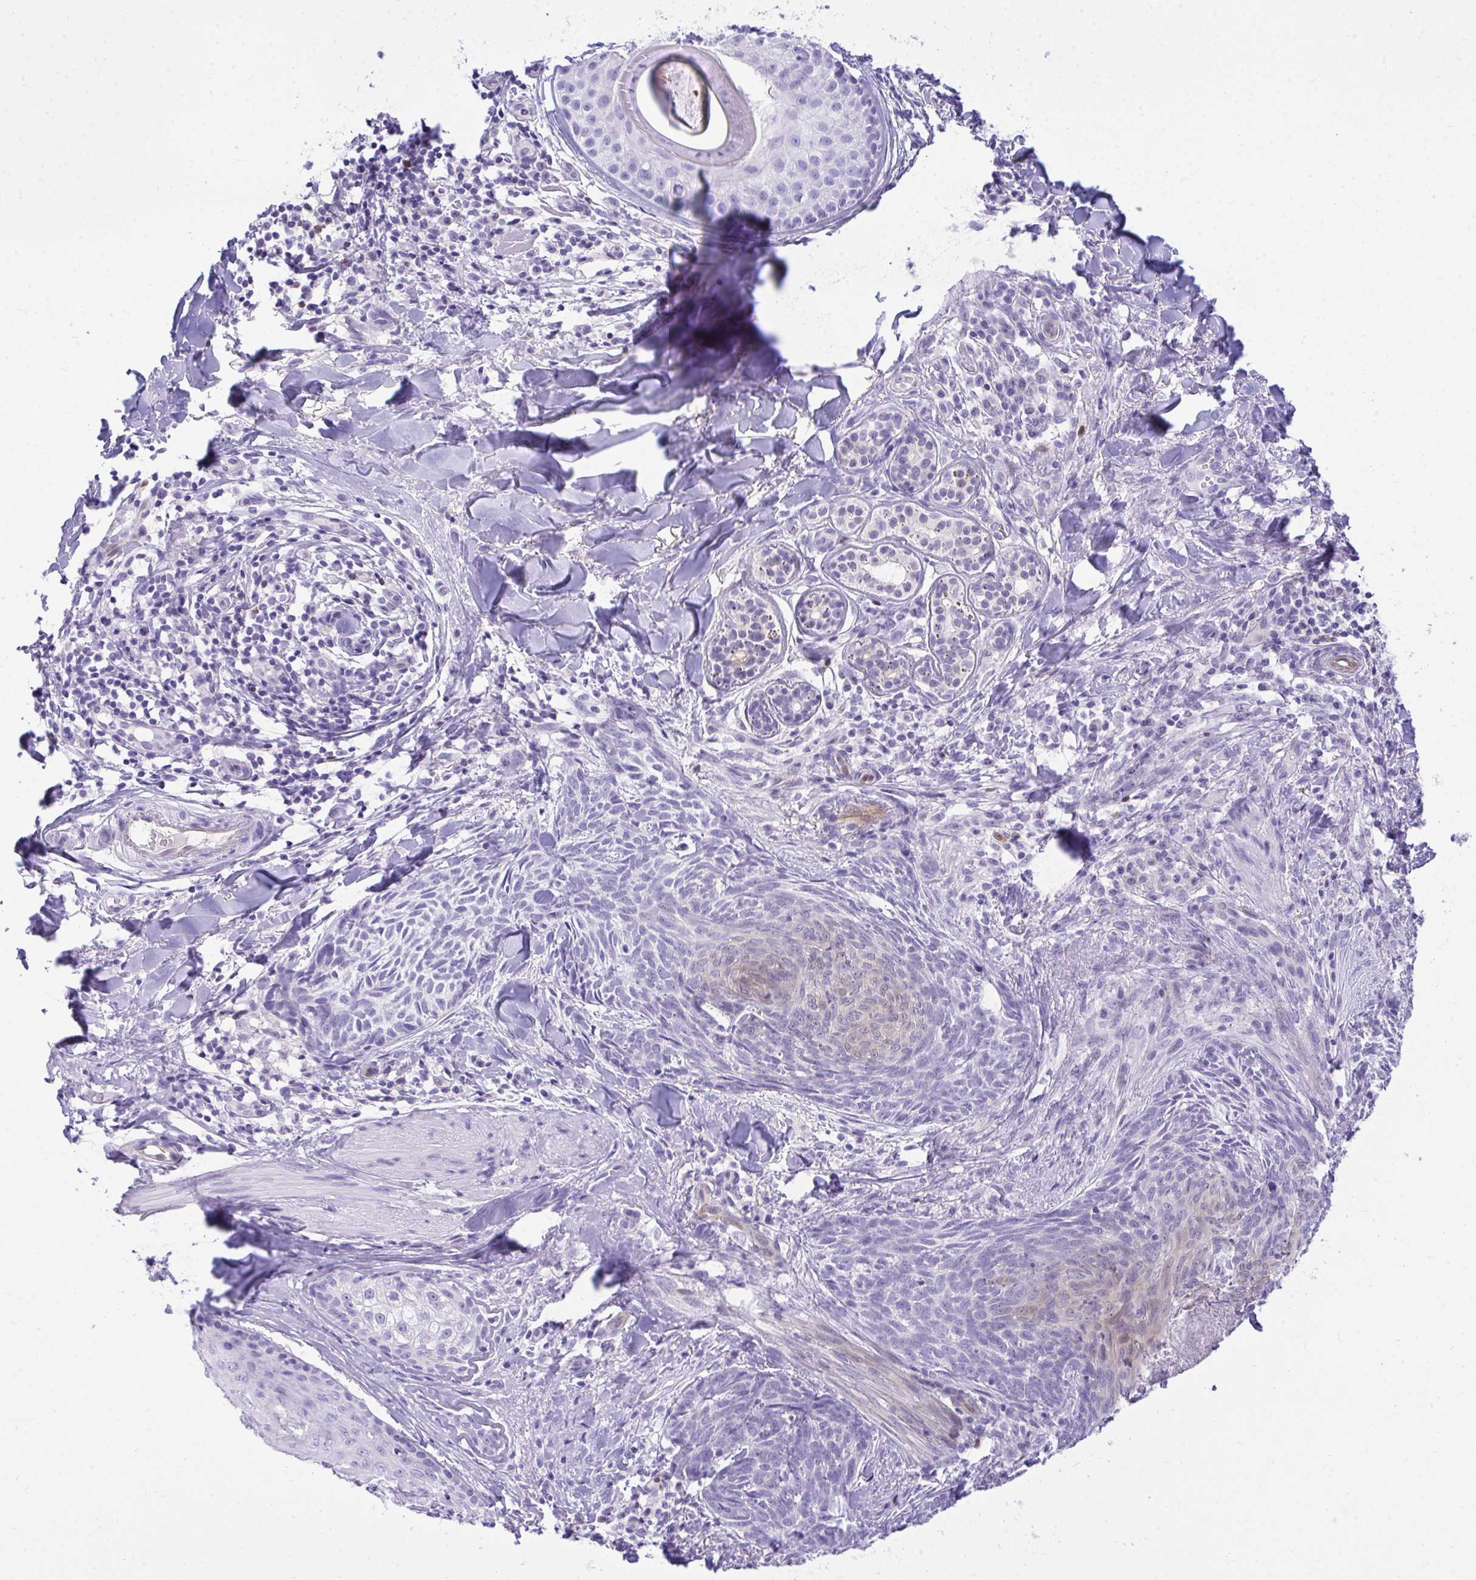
{"staining": {"intensity": "negative", "quantity": "none", "location": "none"}, "tissue": "skin cancer", "cell_type": "Tumor cells", "image_type": "cancer", "snomed": [{"axis": "morphology", "description": "Basal cell carcinoma"}, {"axis": "topography", "description": "Skin"}], "caption": "Immunohistochemical staining of human skin basal cell carcinoma reveals no significant staining in tumor cells. Brightfield microscopy of immunohistochemistry stained with DAB (3,3'-diaminobenzidine) (brown) and hematoxylin (blue), captured at high magnification.", "gene": "PGM2L1", "patient": {"sex": "female", "age": 93}}